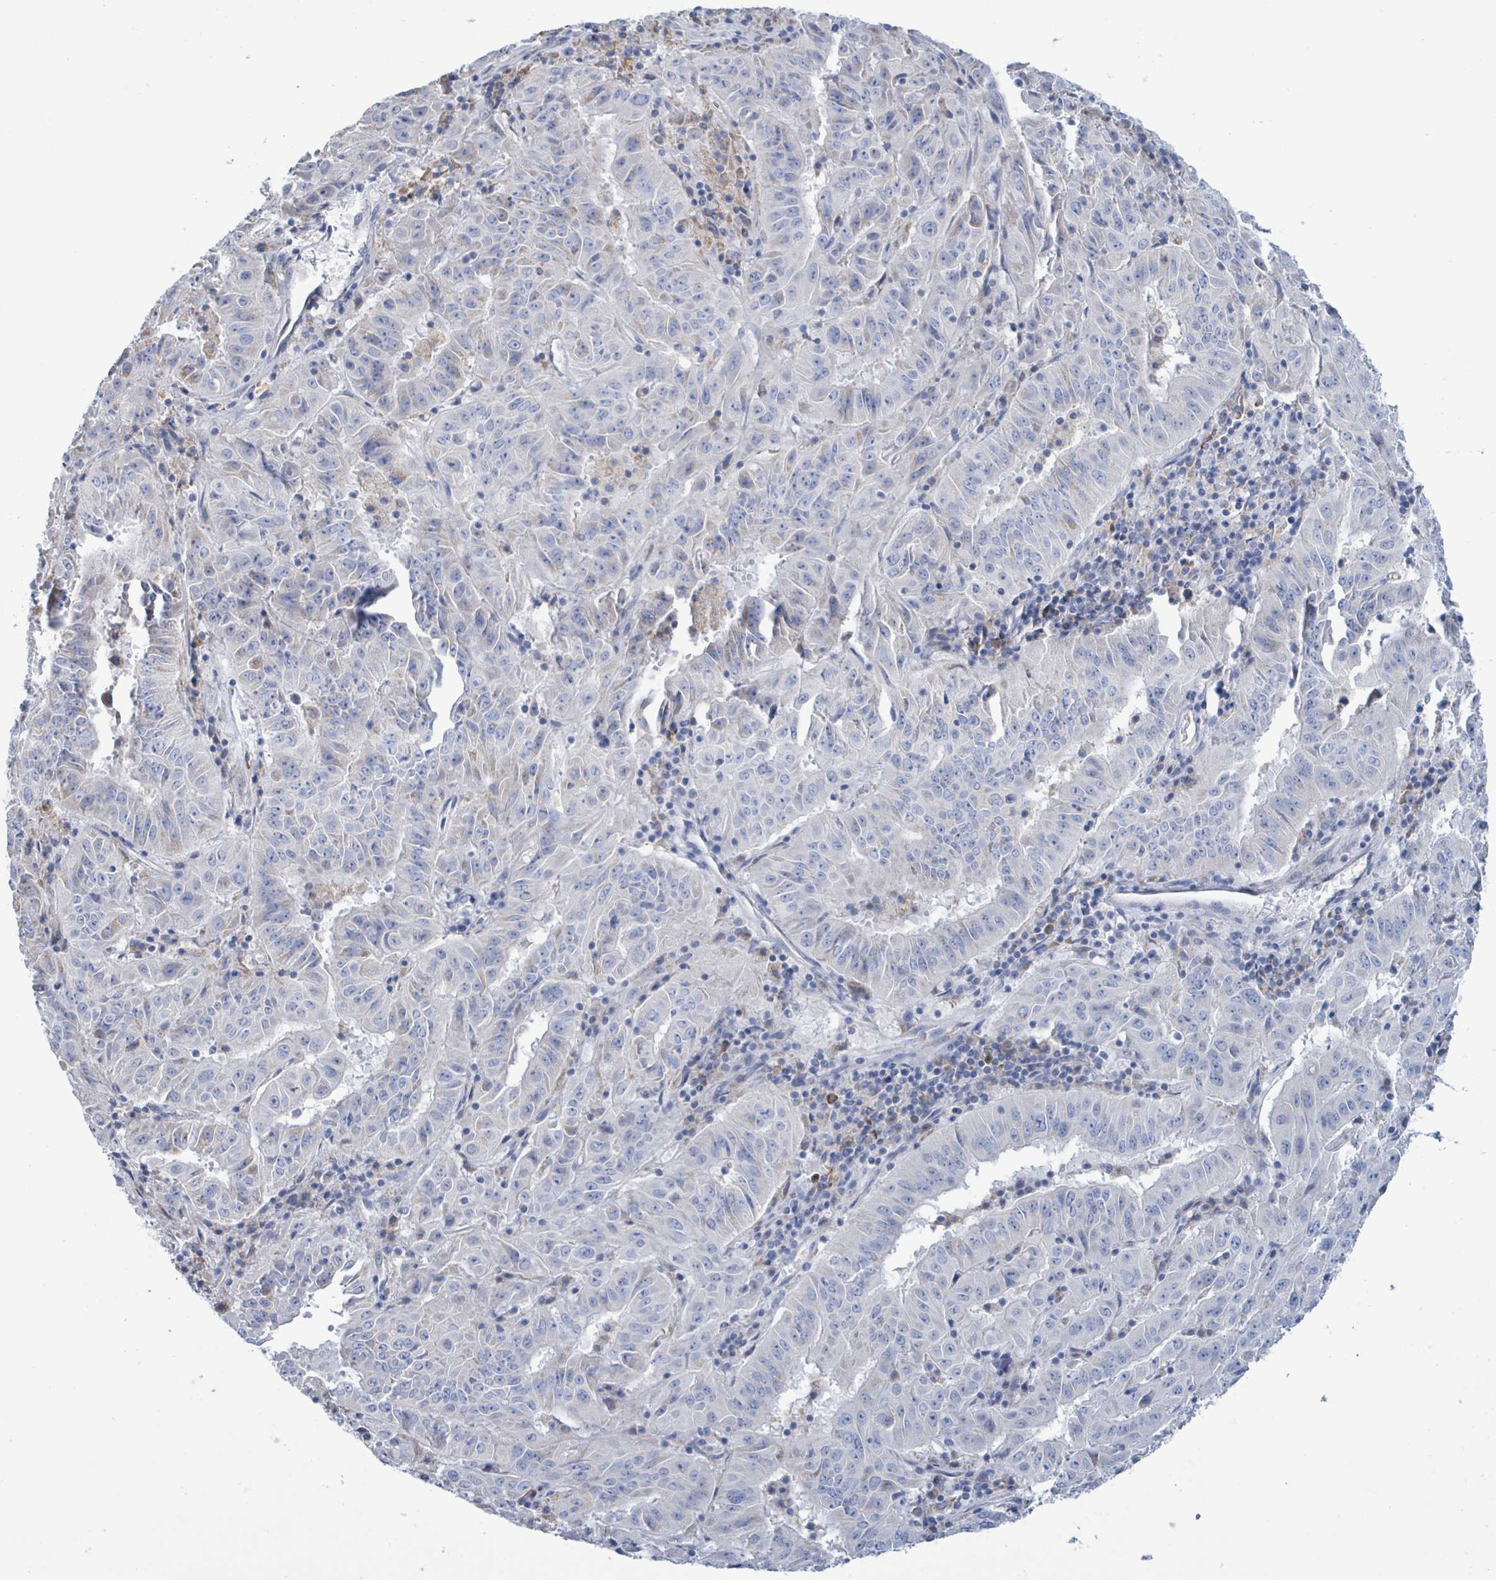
{"staining": {"intensity": "negative", "quantity": "none", "location": "none"}, "tissue": "pancreatic cancer", "cell_type": "Tumor cells", "image_type": "cancer", "snomed": [{"axis": "morphology", "description": "Adenocarcinoma, NOS"}, {"axis": "topography", "description": "Pancreas"}], "caption": "The image exhibits no staining of tumor cells in adenocarcinoma (pancreatic).", "gene": "AKR1C4", "patient": {"sex": "male", "age": 63}}